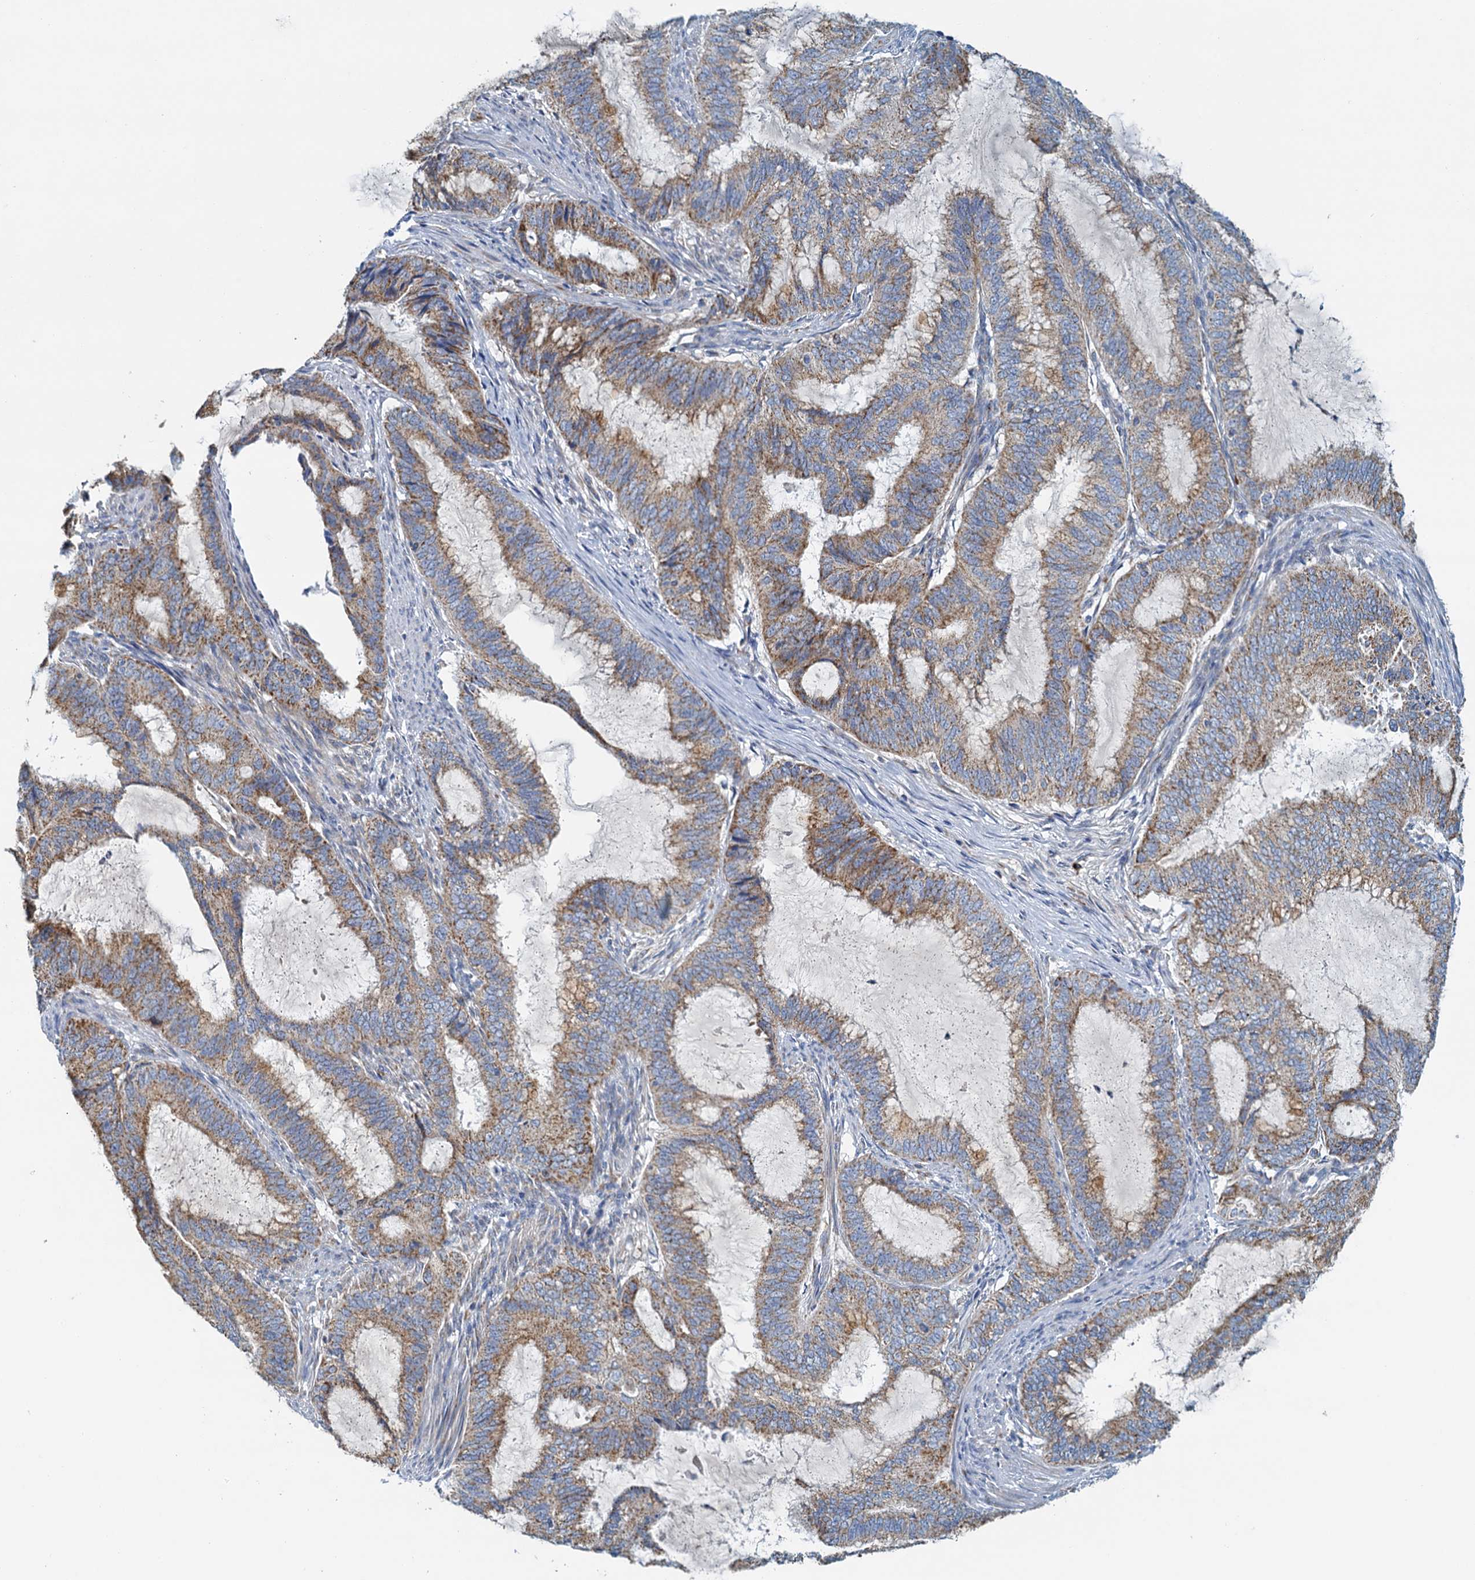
{"staining": {"intensity": "moderate", "quantity": ">75%", "location": "cytoplasmic/membranous"}, "tissue": "endometrial cancer", "cell_type": "Tumor cells", "image_type": "cancer", "snomed": [{"axis": "morphology", "description": "Adenocarcinoma, NOS"}, {"axis": "topography", "description": "Endometrium"}], "caption": "Immunohistochemical staining of endometrial adenocarcinoma demonstrates medium levels of moderate cytoplasmic/membranous protein staining in about >75% of tumor cells. Using DAB (brown) and hematoxylin (blue) stains, captured at high magnification using brightfield microscopy.", "gene": "POC1A", "patient": {"sex": "female", "age": 51}}